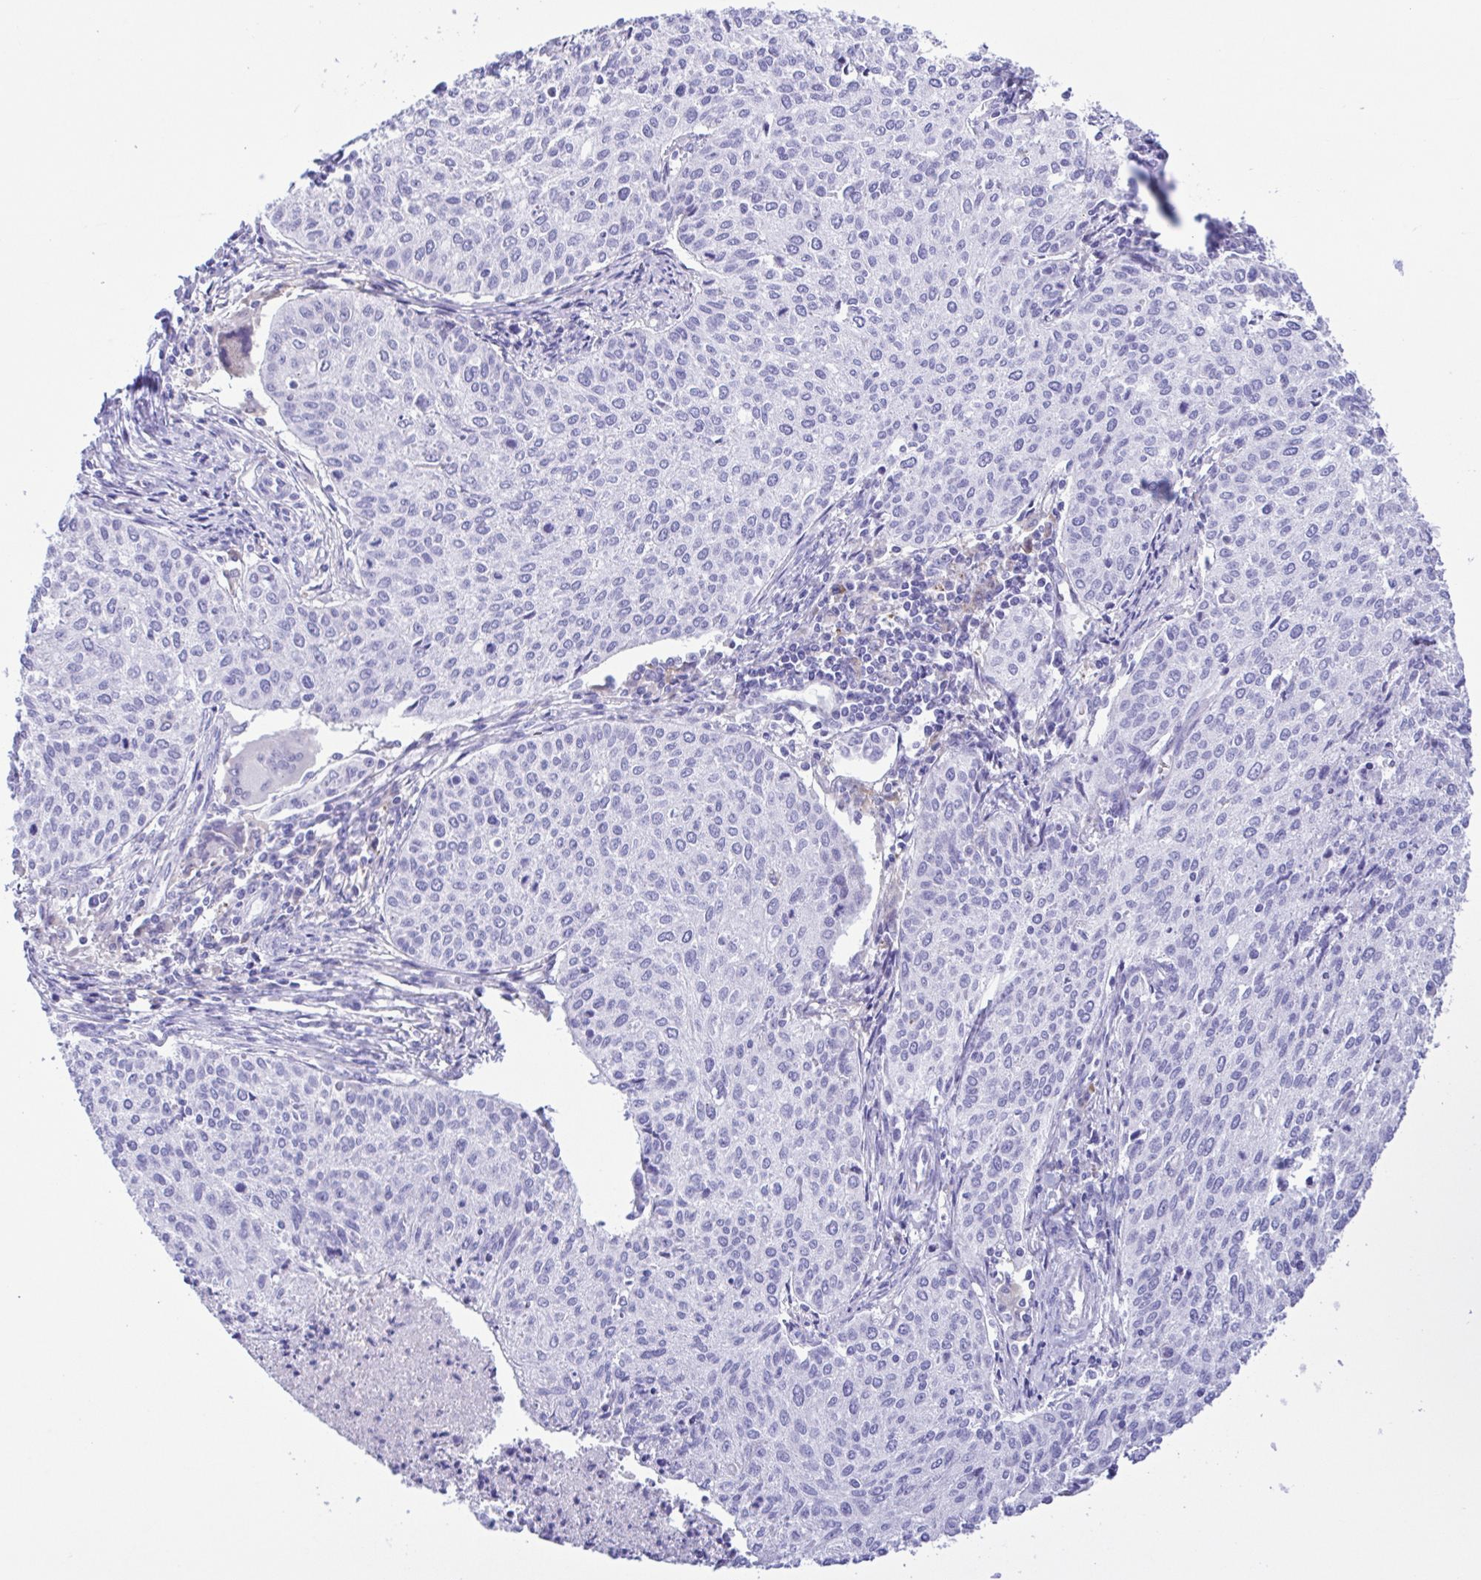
{"staining": {"intensity": "negative", "quantity": "none", "location": "none"}, "tissue": "cervical cancer", "cell_type": "Tumor cells", "image_type": "cancer", "snomed": [{"axis": "morphology", "description": "Squamous cell carcinoma, NOS"}, {"axis": "topography", "description": "Cervix"}], "caption": "Tumor cells are negative for brown protein staining in squamous cell carcinoma (cervical).", "gene": "GPR17", "patient": {"sex": "female", "age": 38}}